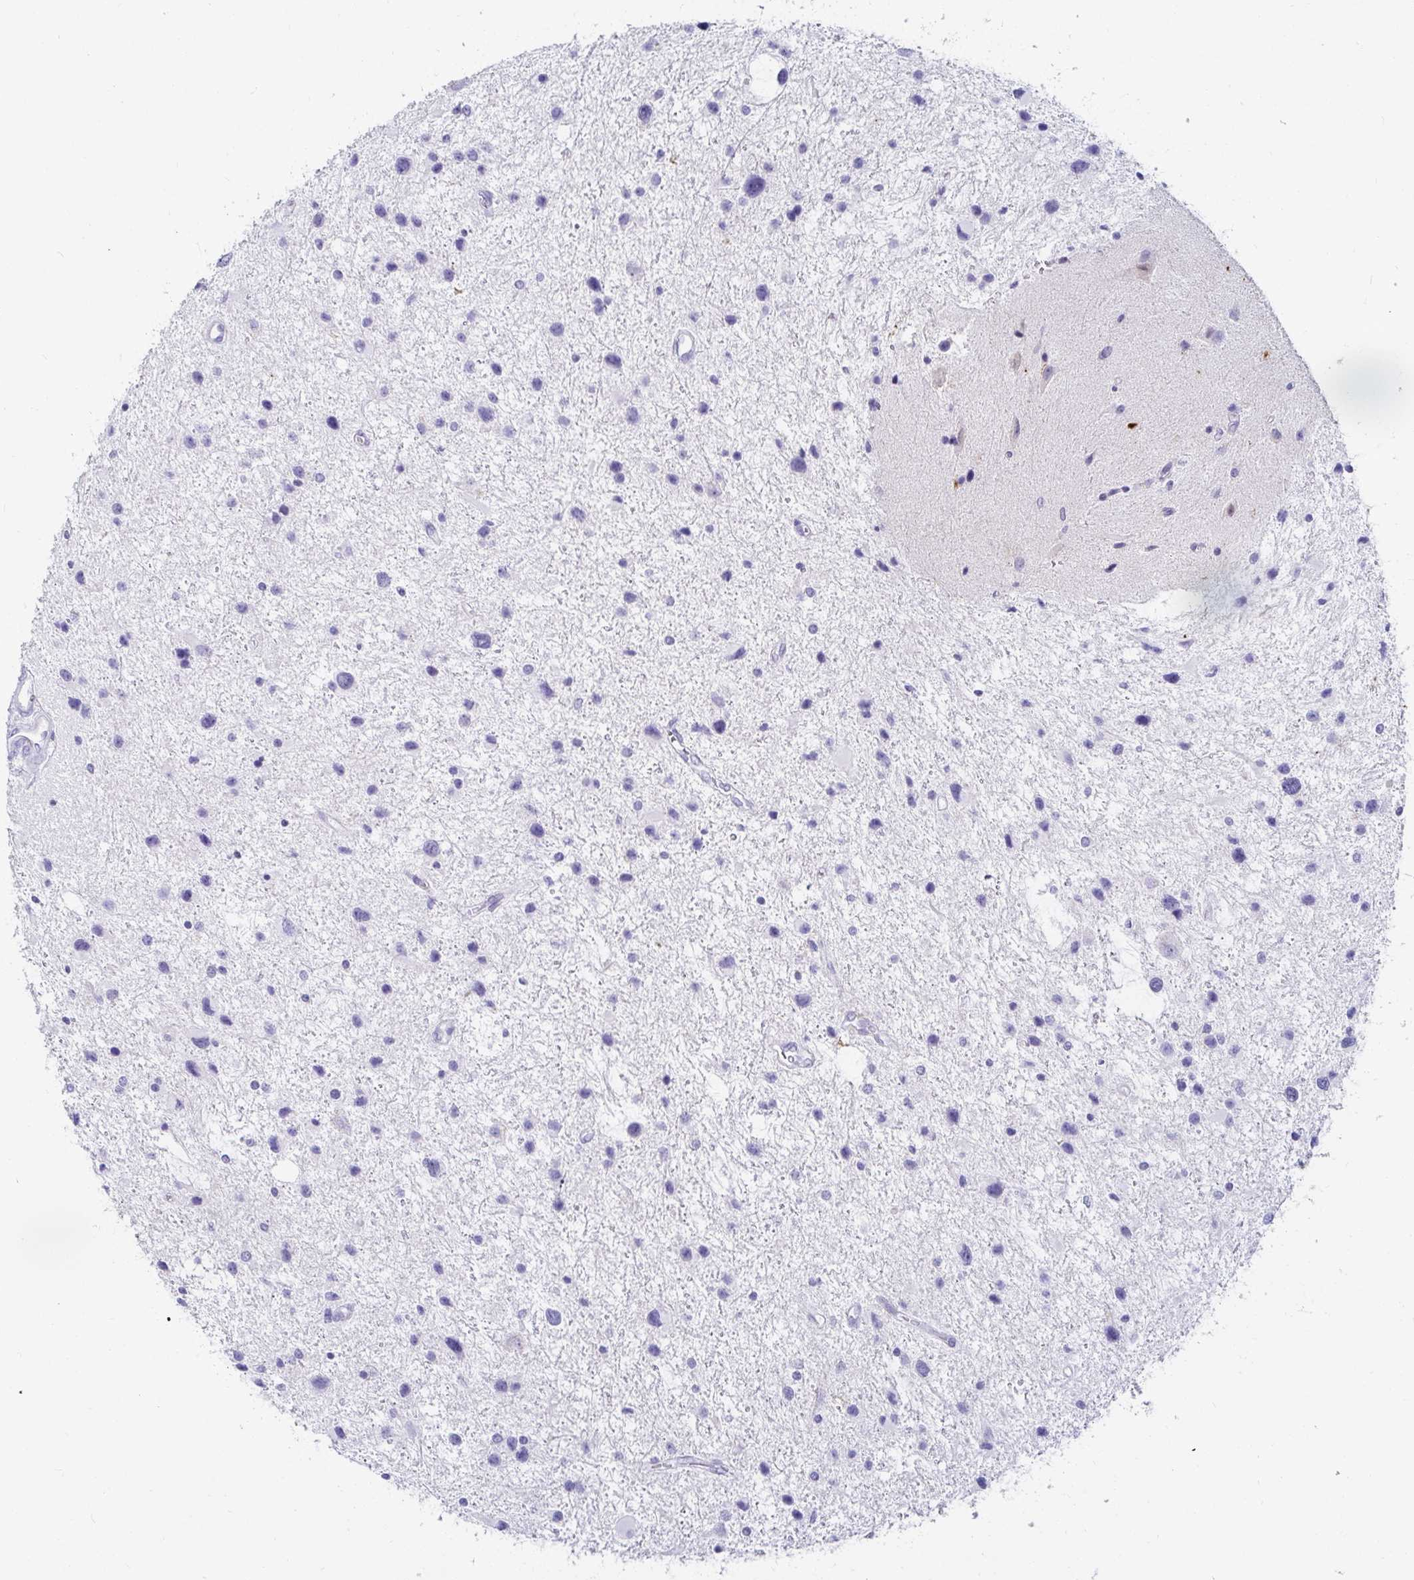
{"staining": {"intensity": "negative", "quantity": "none", "location": "none"}, "tissue": "glioma", "cell_type": "Tumor cells", "image_type": "cancer", "snomed": [{"axis": "morphology", "description": "Glioma, malignant, Low grade"}, {"axis": "topography", "description": "Brain"}], "caption": "The histopathology image shows no significant expression in tumor cells of glioma.", "gene": "OR10K1", "patient": {"sex": "female", "age": 32}}